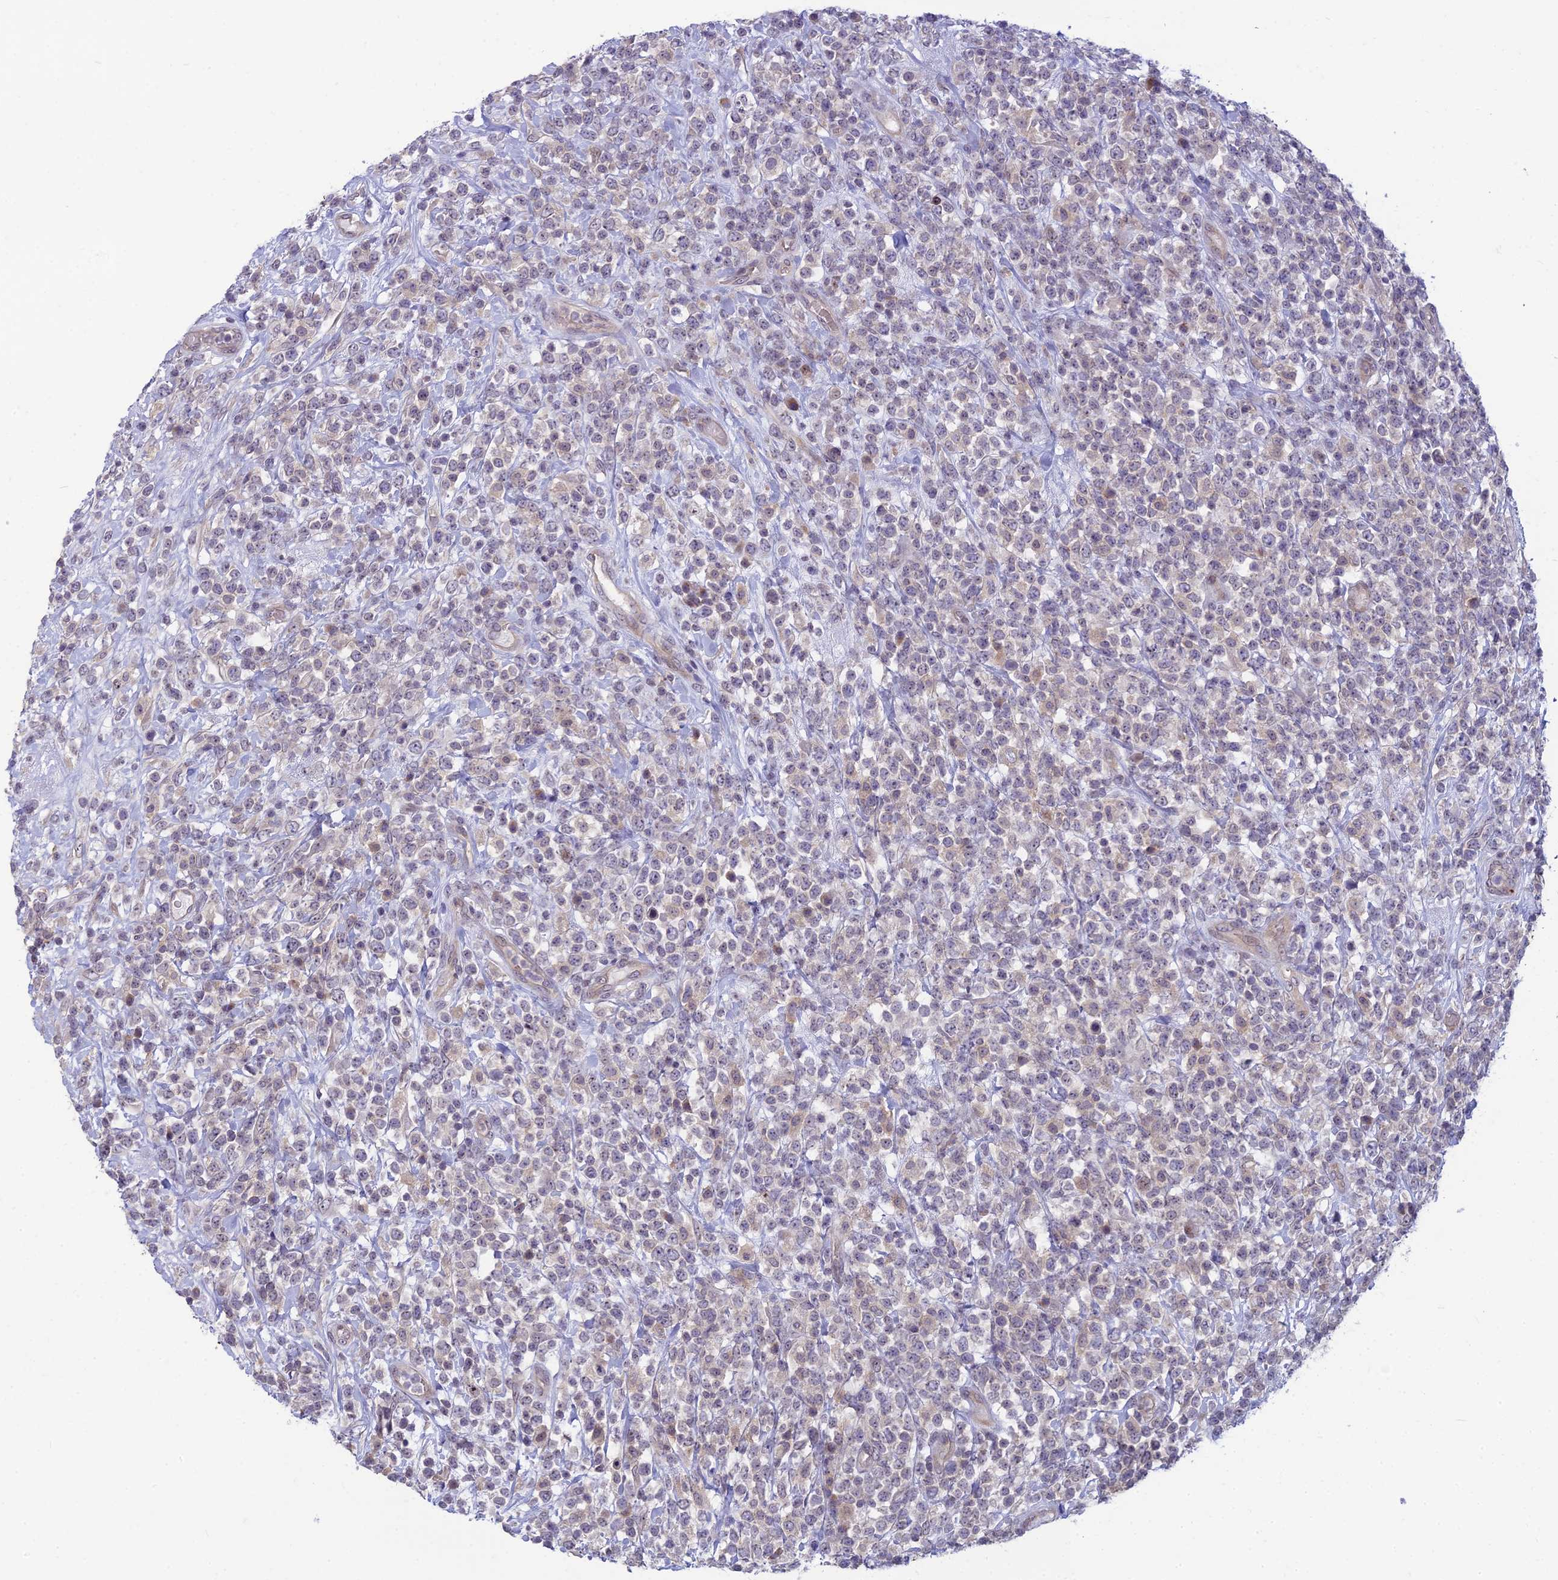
{"staining": {"intensity": "negative", "quantity": "none", "location": "none"}, "tissue": "lymphoma", "cell_type": "Tumor cells", "image_type": "cancer", "snomed": [{"axis": "morphology", "description": "Malignant lymphoma, non-Hodgkin's type, High grade"}, {"axis": "topography", "description": "Colon"}], "caption": "DAB (3,3'-diaminobenzidine) immunohistochemical staining of human malignant lymphoma, non-Hodgkin's type (high-grade) displays no significant expression in tumor cells.", "gene": "DTX2", "patient": {"sex": "female", "age": 53}}